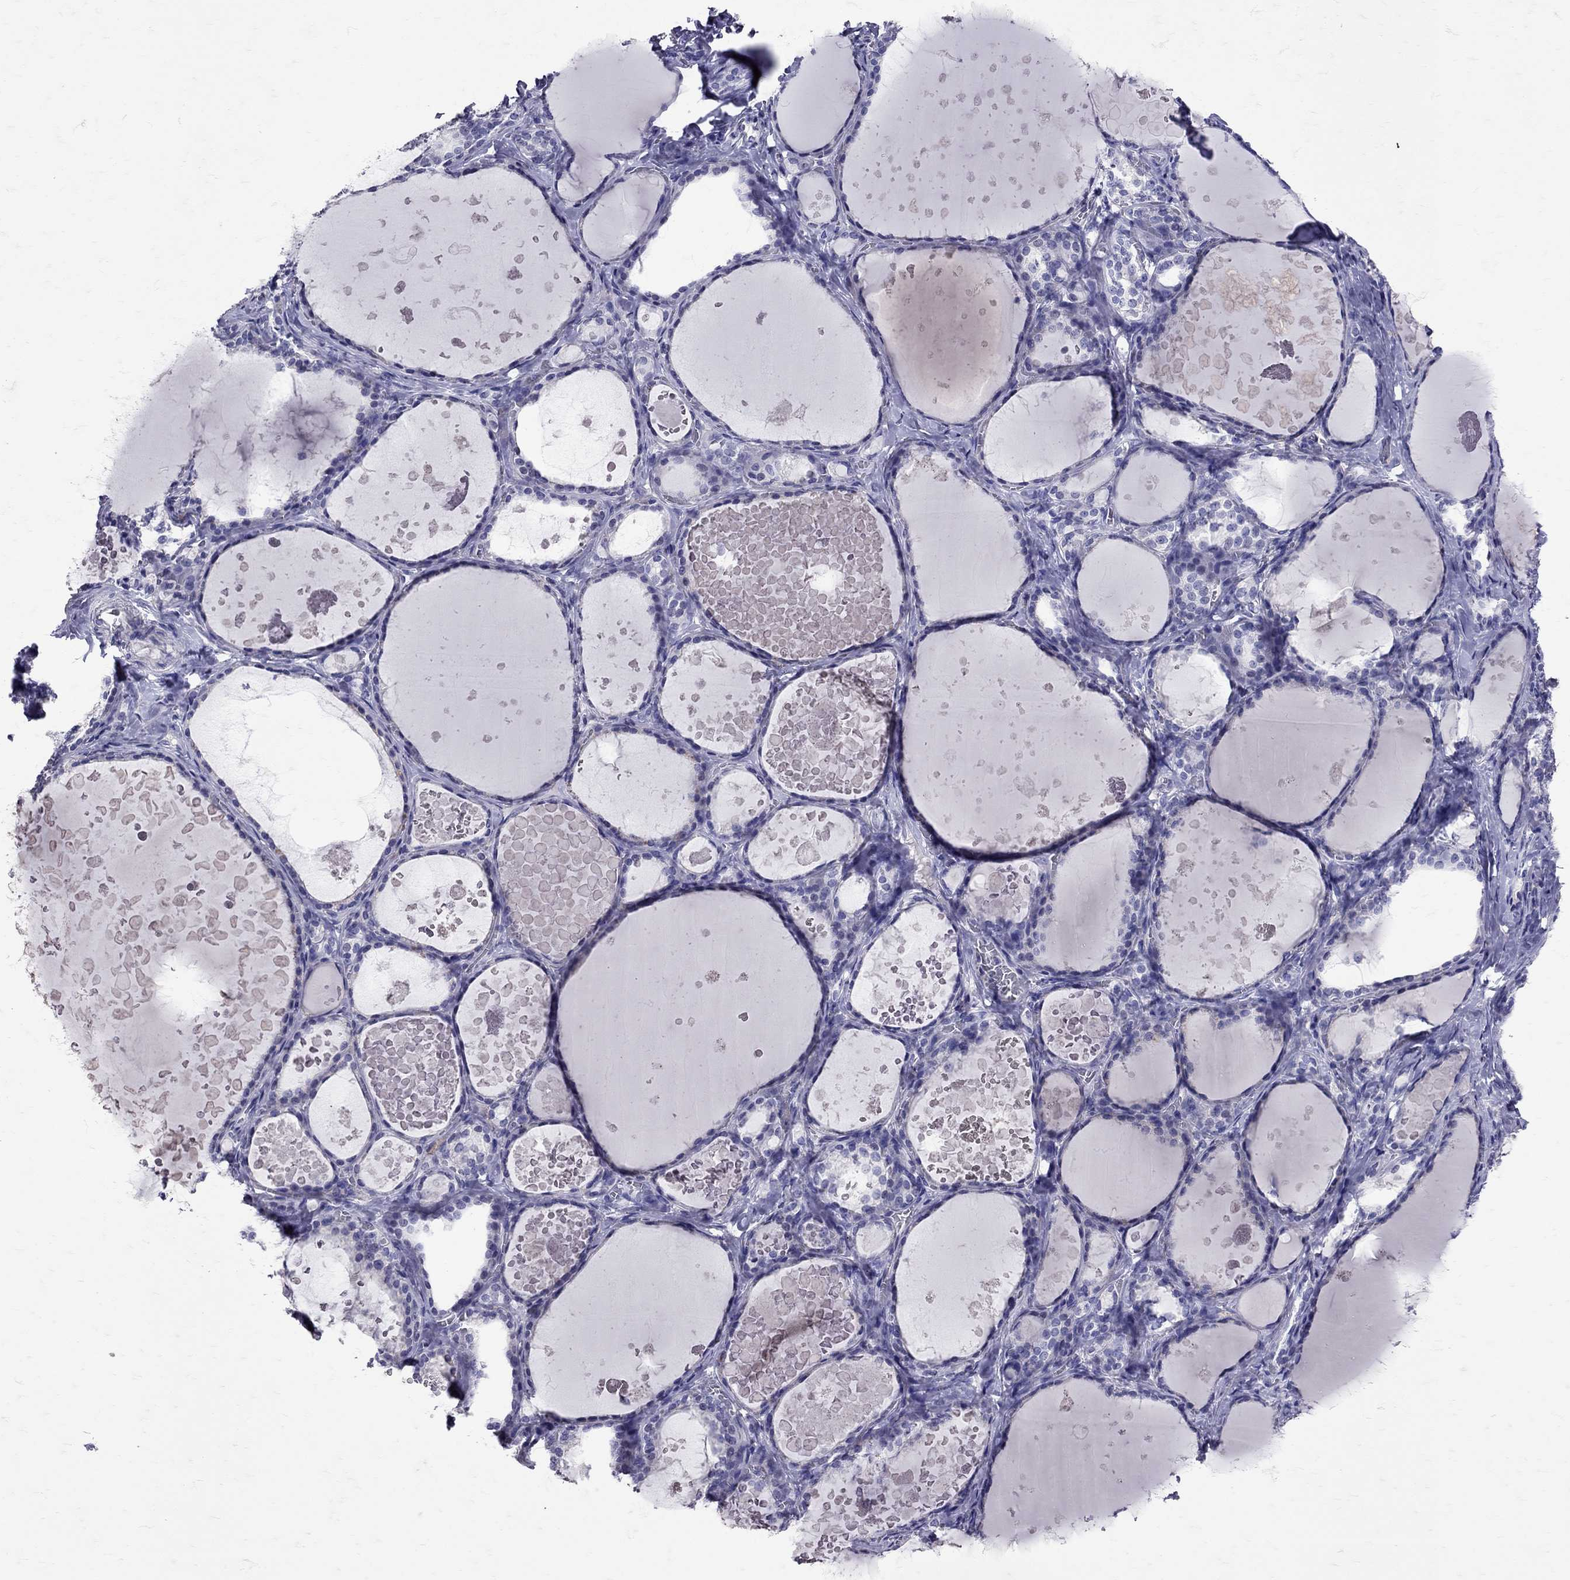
{"staining": {"intensity": "negative", "quantity": "none", "location": "none"}, "tissue": "thyroid gland", "cell_type": "Glandular cells", "image_type": "normal", "snomed": [{"axis": "morphology", "description": "Normal tissue, NOS"}, {"axis": "topography", "description": "Thyroid gland"}], "caption": "Immunohistochemical staining of normal human thyroid gland exhibits no significant positivity in glandular cells.", "gene": "SST", "patient": {"sex": "female", "age": 56}}